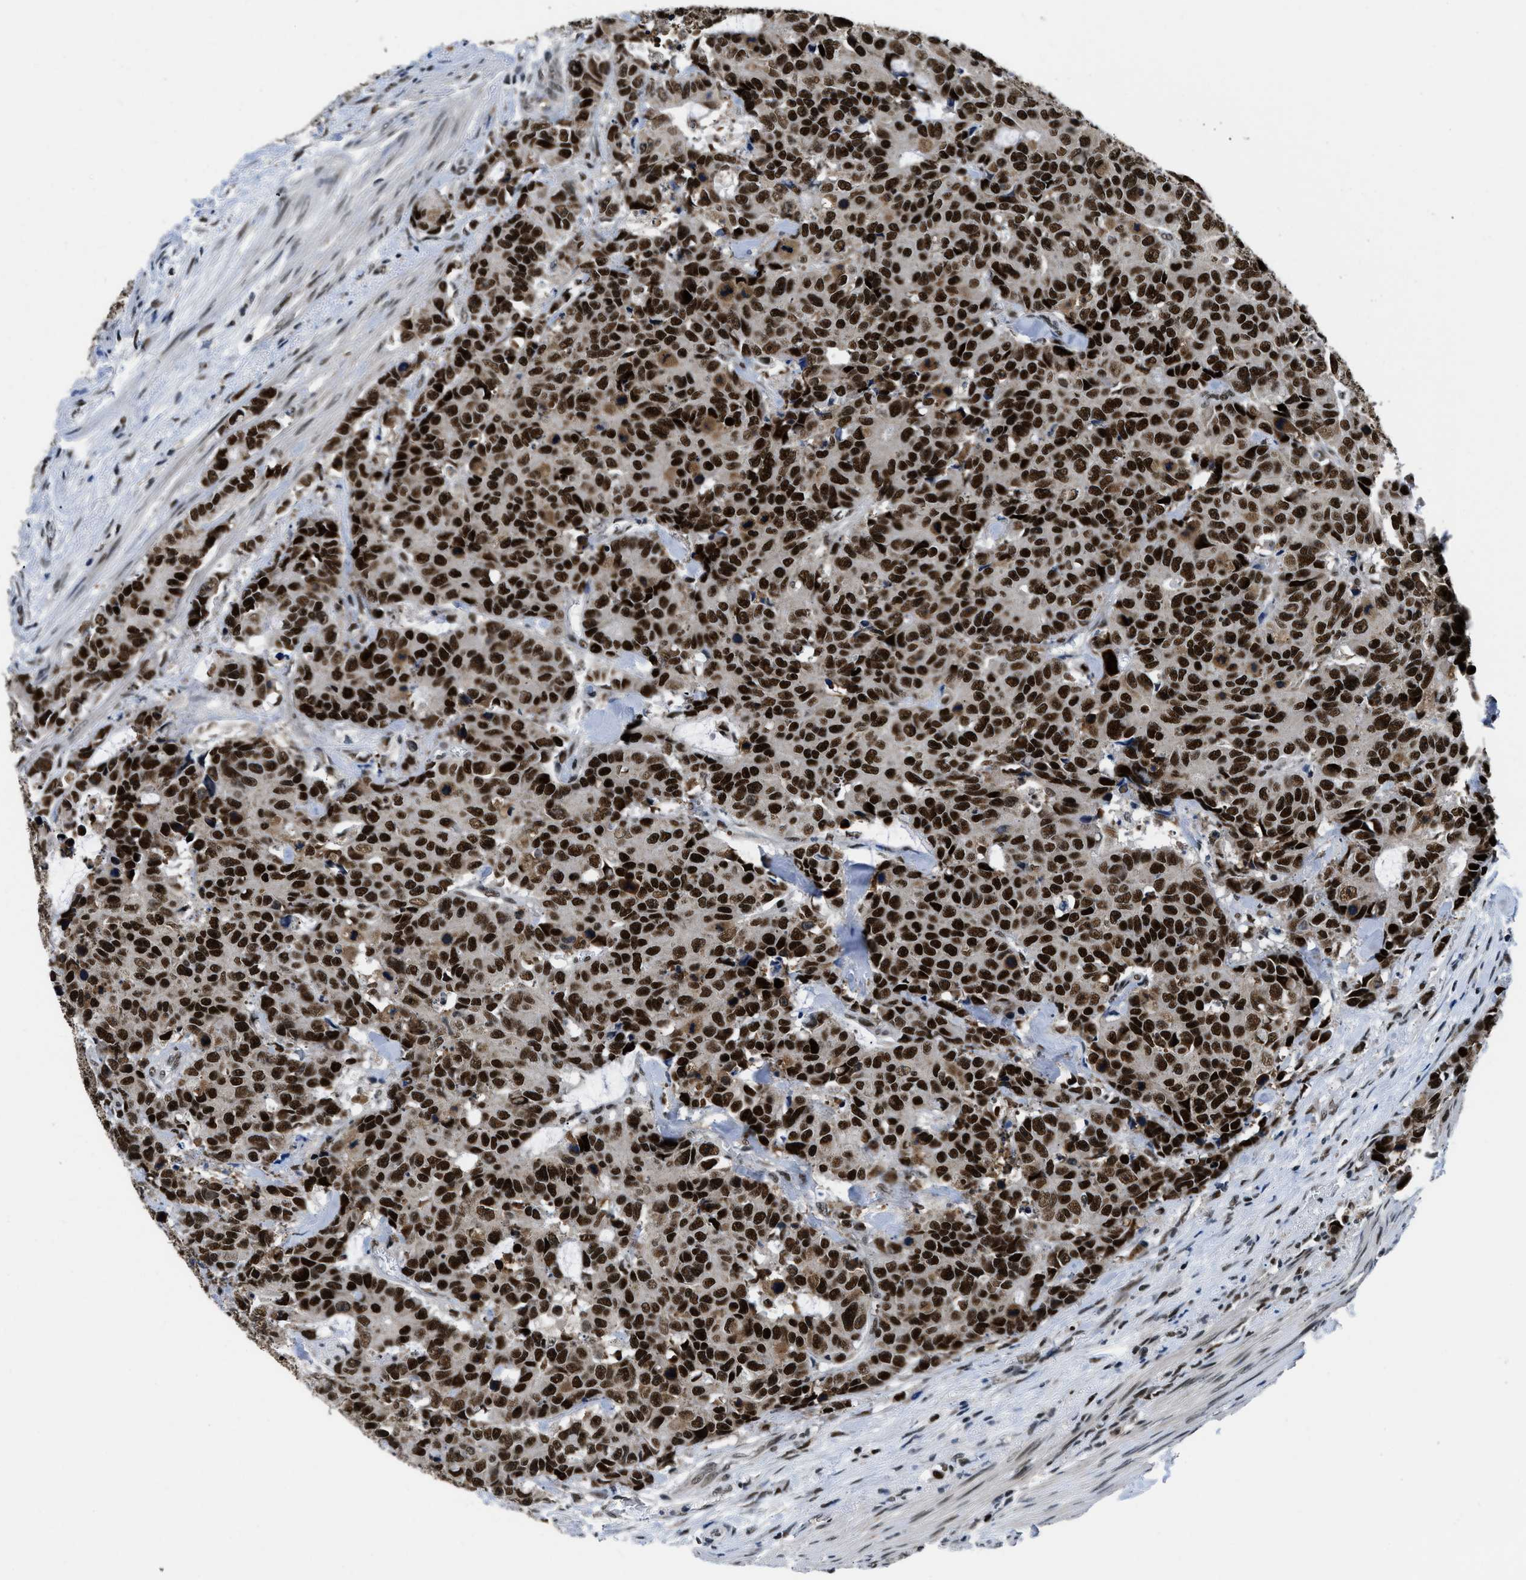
{"staining": {"intensity": "strong", "quantity": ">75%", "location": "nuclear"}, "tissue": "colorectal cancer", "cell_type": "Tumor cells", "image_type": "cancer", "snomed": [{"axis": "morphology", "description": "Adenocarcinoma, NOS"}, {"axis": "topography", "description": "Colon"}], "caption": "IHC micrograph of colorectal cancer stained for a protein (brown), which shows high levels of strong nuclear expression in approximately >75% of tumor cells.", "gene": "KDM3B", "patient": {"sex": "female", "age": 86}}